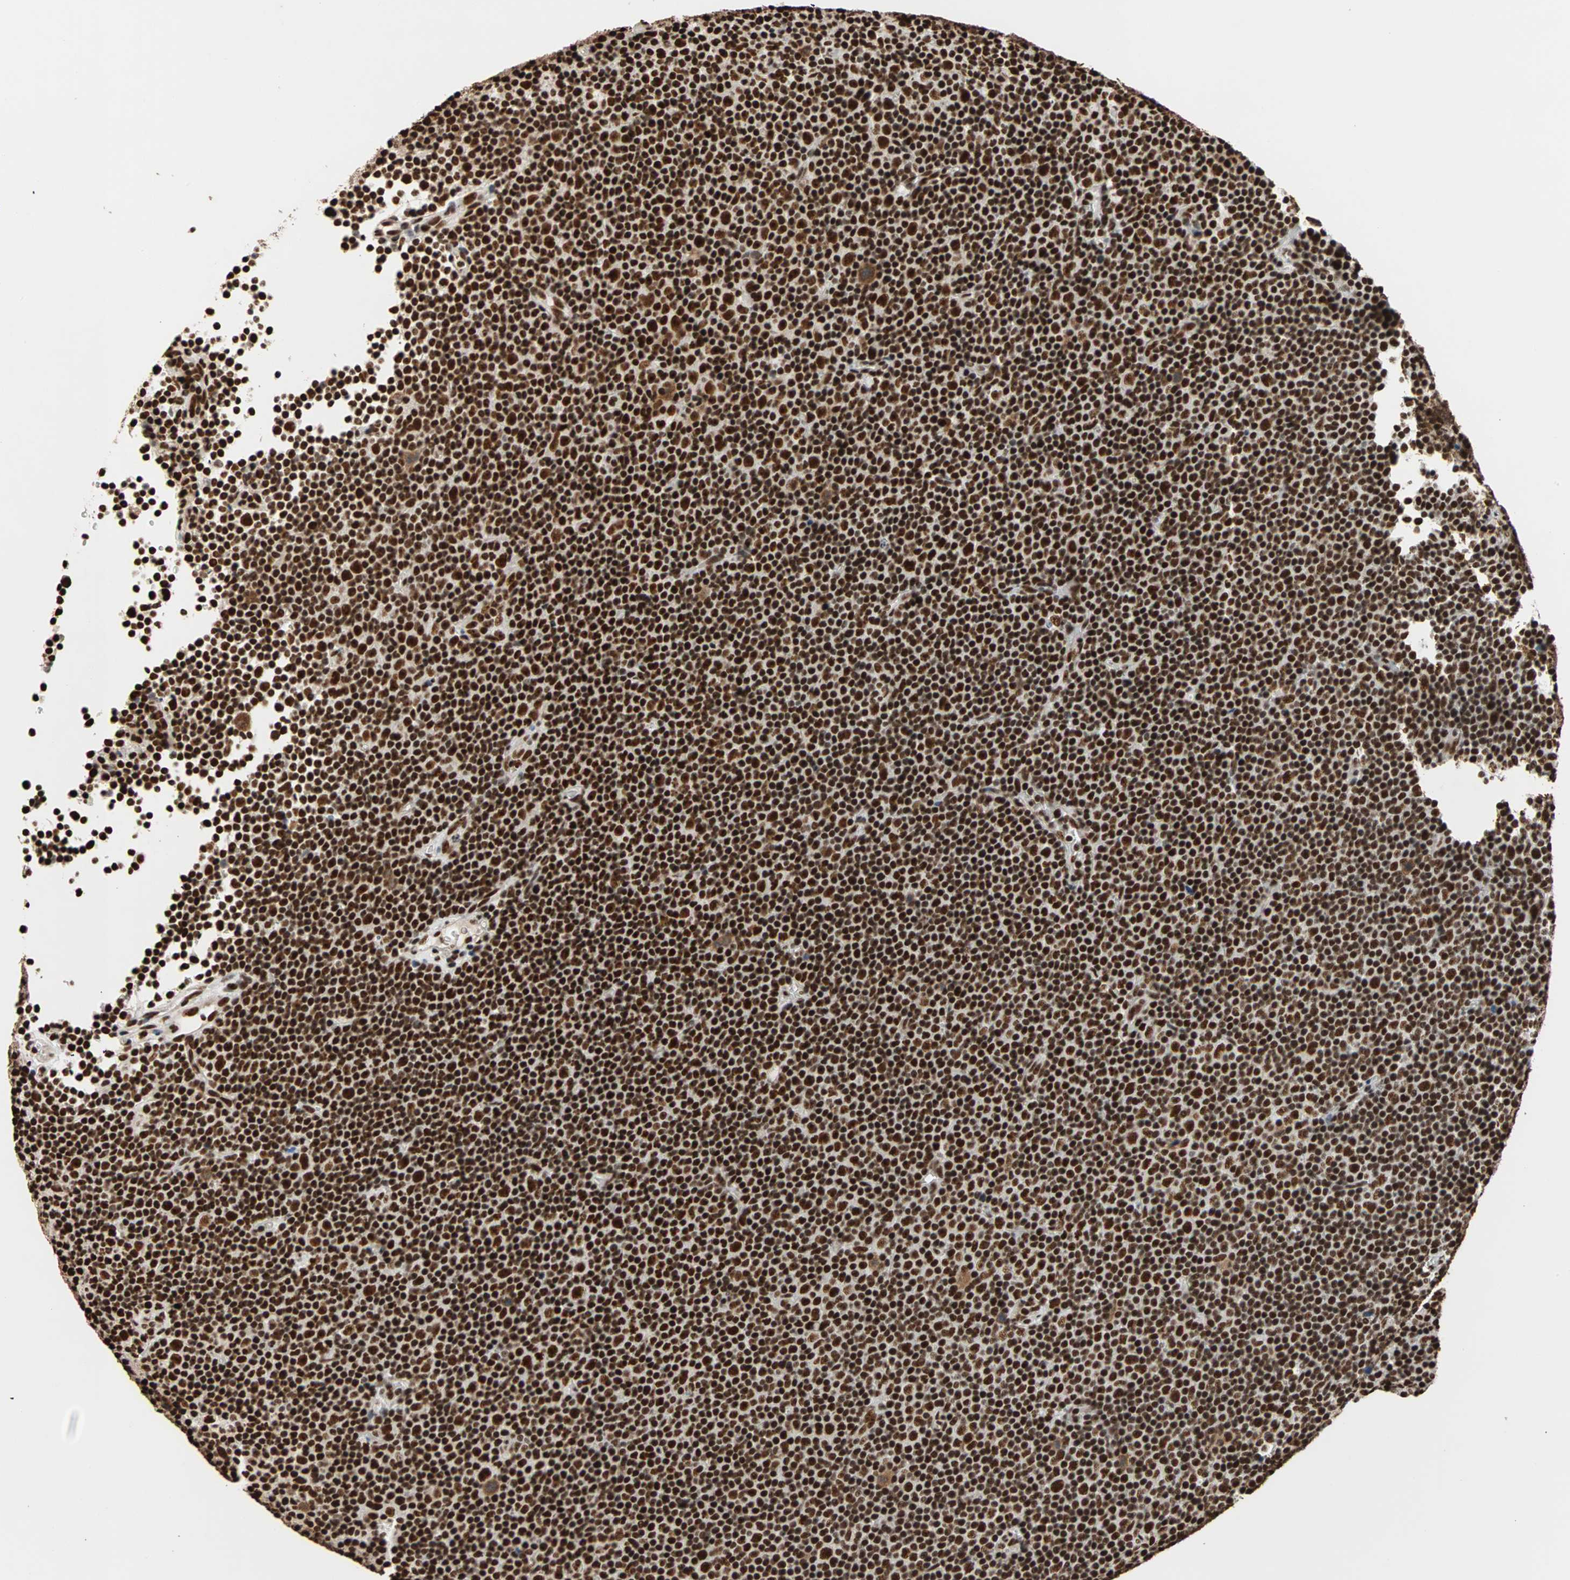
{"staining": {"intensity": "strong", "quantity": ">75%", "location": "nuclear"}, "tissue": "lymphoma", "cell_type": "Tumor cells", "image_type": "cancer", "snomed": [{"axis": "morphology", "description": "Malignant lymphoma, non-Hodgkin's type, Low grade"}, {"axis": "topography", "description": "Lymph node"}], "caption": "A high amount of strong nuclear staining is present in approximately >75% of tumor cells in lymphoma tissue. The protein of interest is shown in brown color, while the nuclei are stained blue.", "gene": "ILF2", "patient": {"sex": "female", "age": 67}}